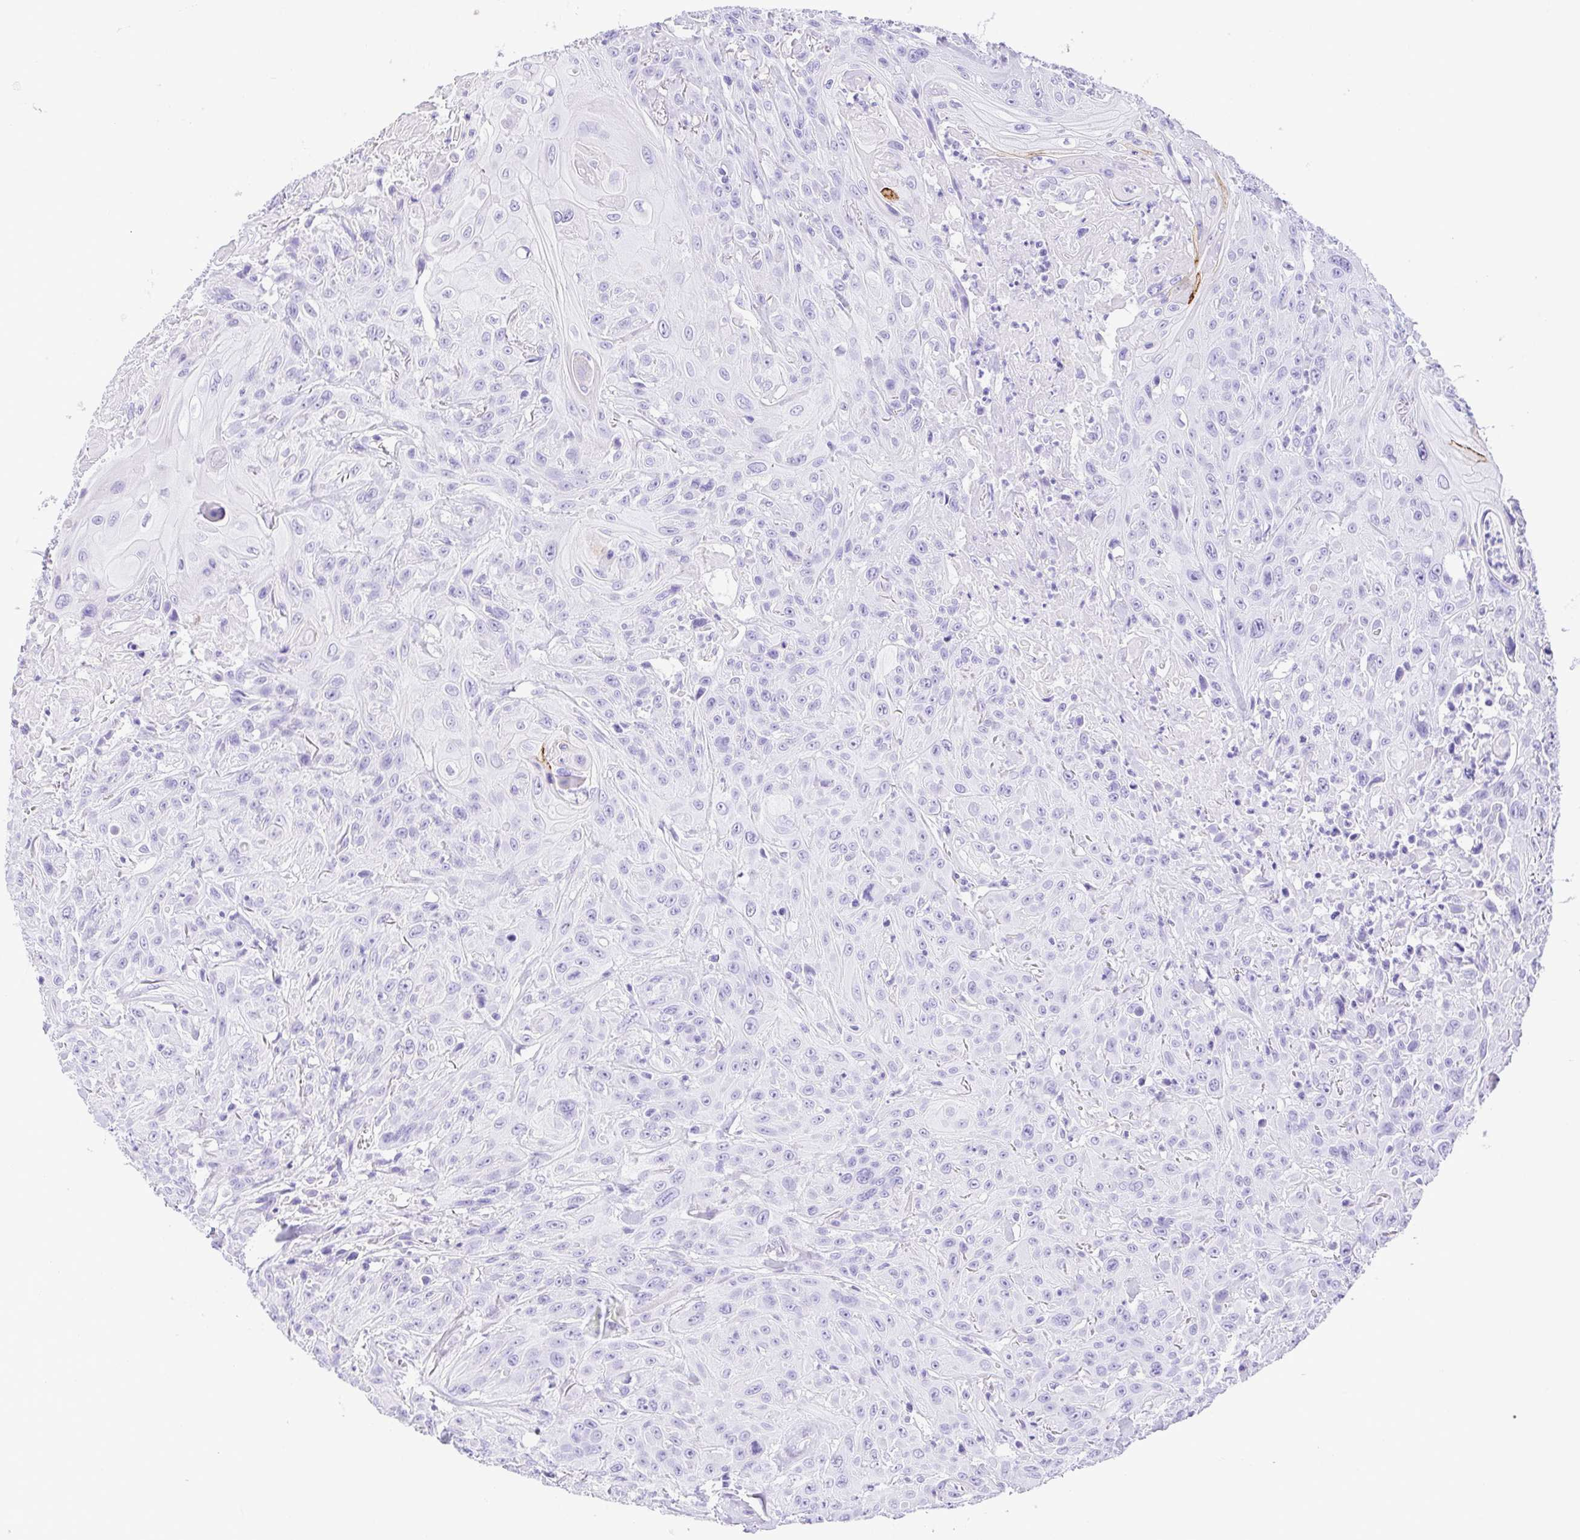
{"staining": {"intensity": "strong", "quantity": "<25%", "location": "cytoplasmic/membranous"}, "tissue": "head and neck cancer", "cell_type": "Tumor cells", "image_type": "cancer", "snomed": [{"axis": "morphology", "description": "Squamous cell carcinoma, NOS"}, {"axis": "topography", "description": "Skin"}, {"axis": "topography", "description": "Head-Neck"}], "caption": "Protein staining of squamous cell carcinoma (head and neck) tissue shows strong cytoplasmic/membranous staining in approximately <25% of tumor cells.", "gene": "CDSN", "patient": {"sex": "male", "age": 80}}